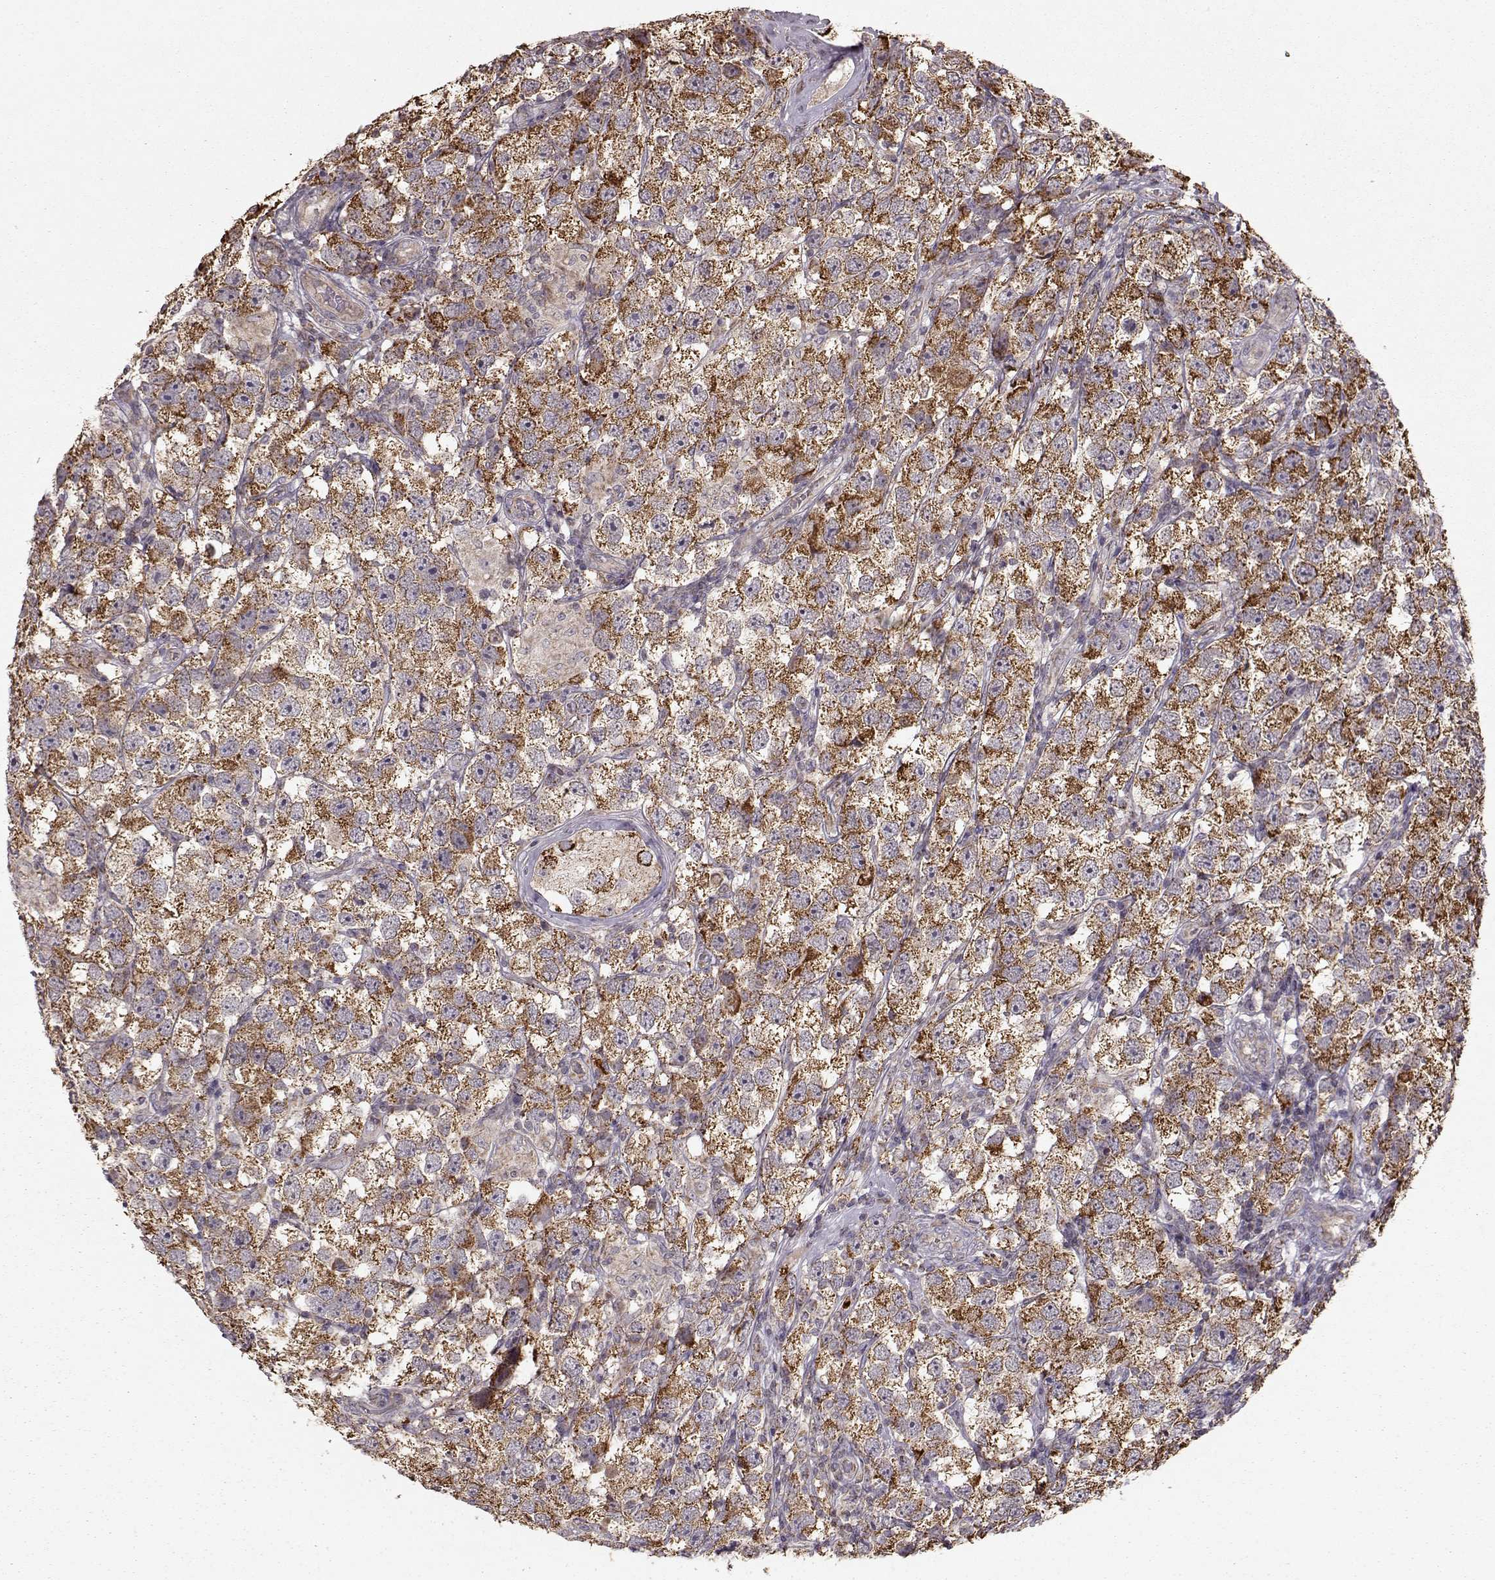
{"staining": {"intensity": "strong", "quantity": ">75%", "location": "cytoplasmic/membranous"}, "tissue": "testis cancer", "cell_type": "Tumor cells", "image_type": "cancer", "snomed": [{"axis": "morphology", "description": "Seminoma, NOS"}, {"axis": "topography", "description": "Testis"}], "caption": "High-magnification brightfield microscopy of testis cancer stained with DAB (brown) and counterstained with hematoxylin (blue). tumor cells exhibit strong cytoplasmic/membranous positivity is identified in about>75% of cells.", "gene": "CMTM3", "patient": {"sex": "male", "age": 26}}